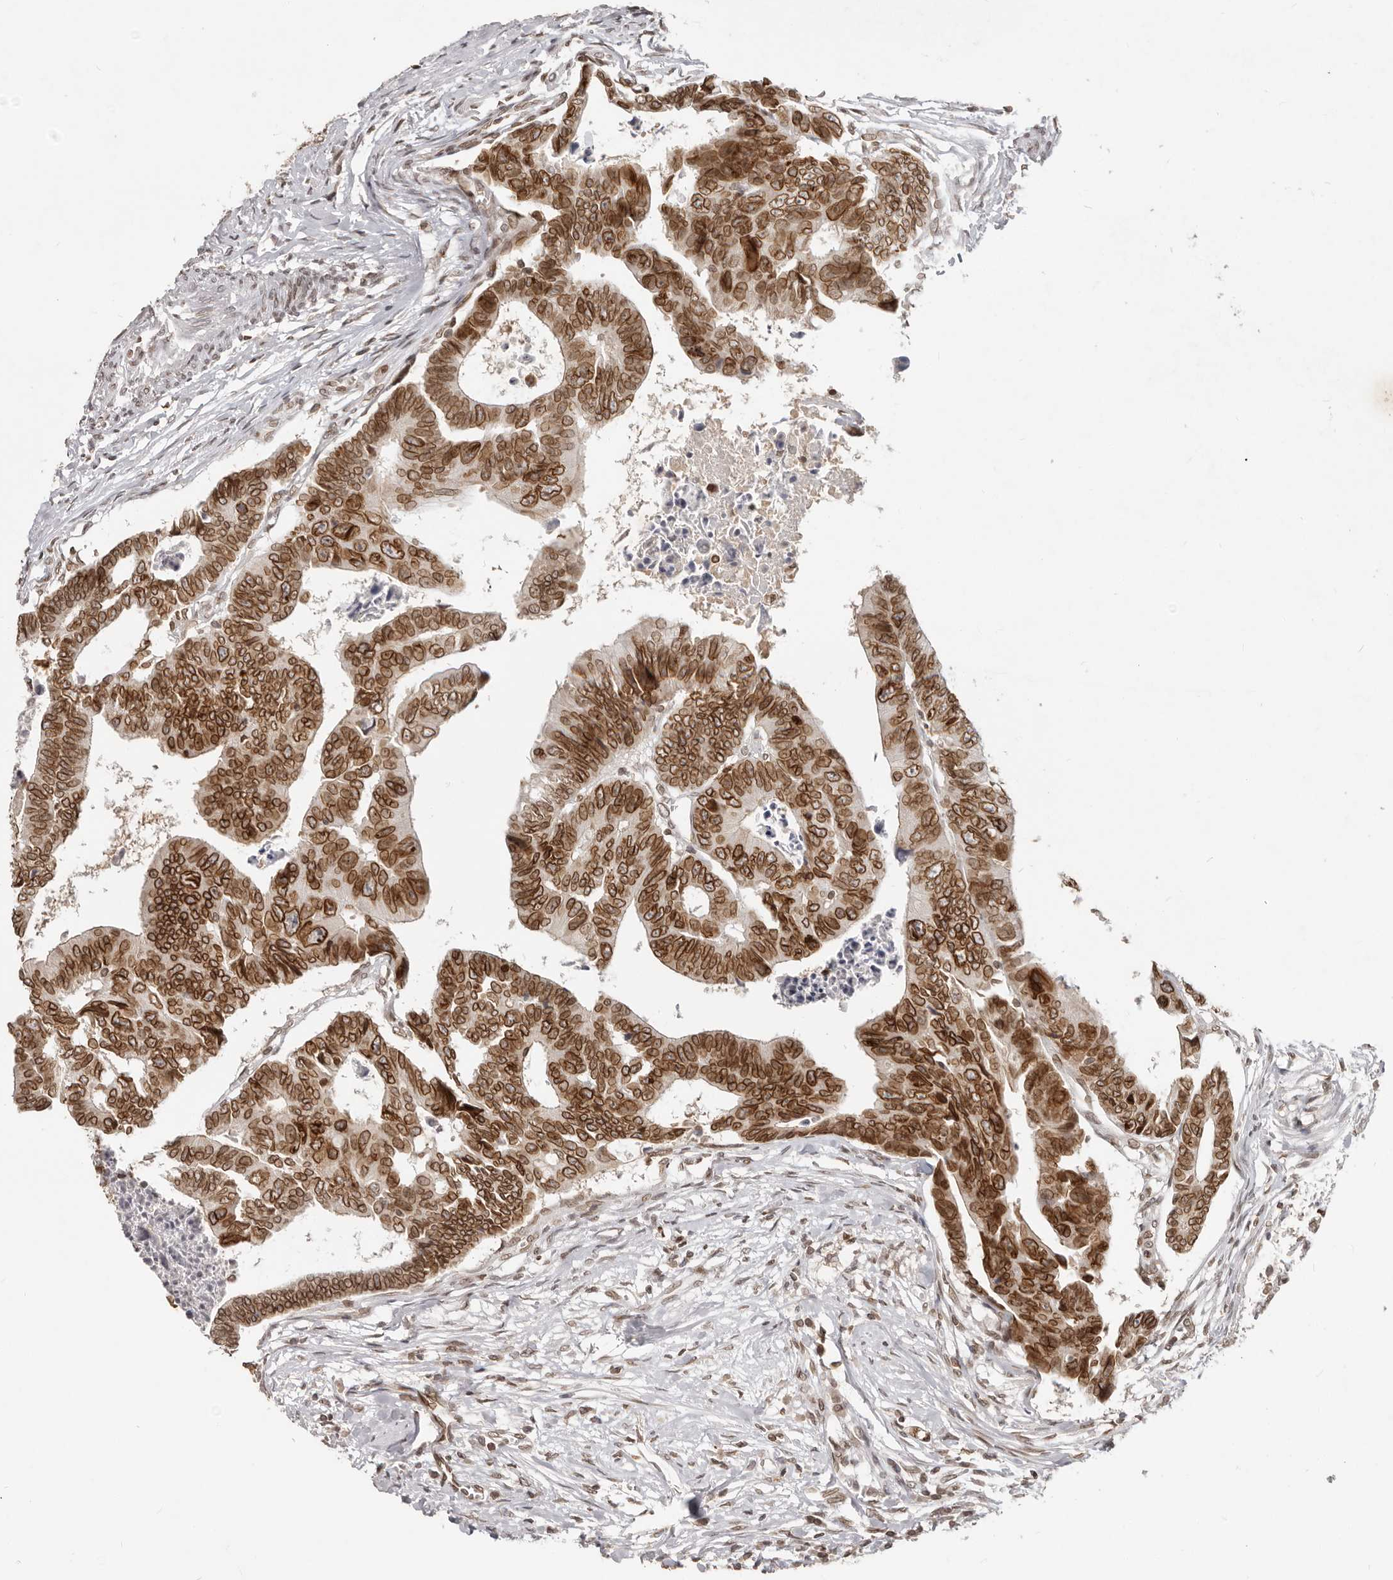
{"staining": {"intensity": "strong", "quantity": ">75%", "location": "cytoplasmic/membranous,nuclear"}, "tissue": "colorectal cancer", "cell_type": "Tumor cells", "image_type": "cancer", "snomed": [{"axis": "morphology", "description": "Adenocarcinoma, NOS"}, {"axis": "topography", "description": "Rectum"}], "caption": "The immunohistochemical stain shows strong cytoplasmic/membranous and nuclear expression in tumor cells of colorectal adenocarcinoma tissue. Immunohistochemistry stains the protein of interest in brown and the nuclei are stained blue.", "gene": "NUP153", "patient": {"sex": "female", "age": 65}}